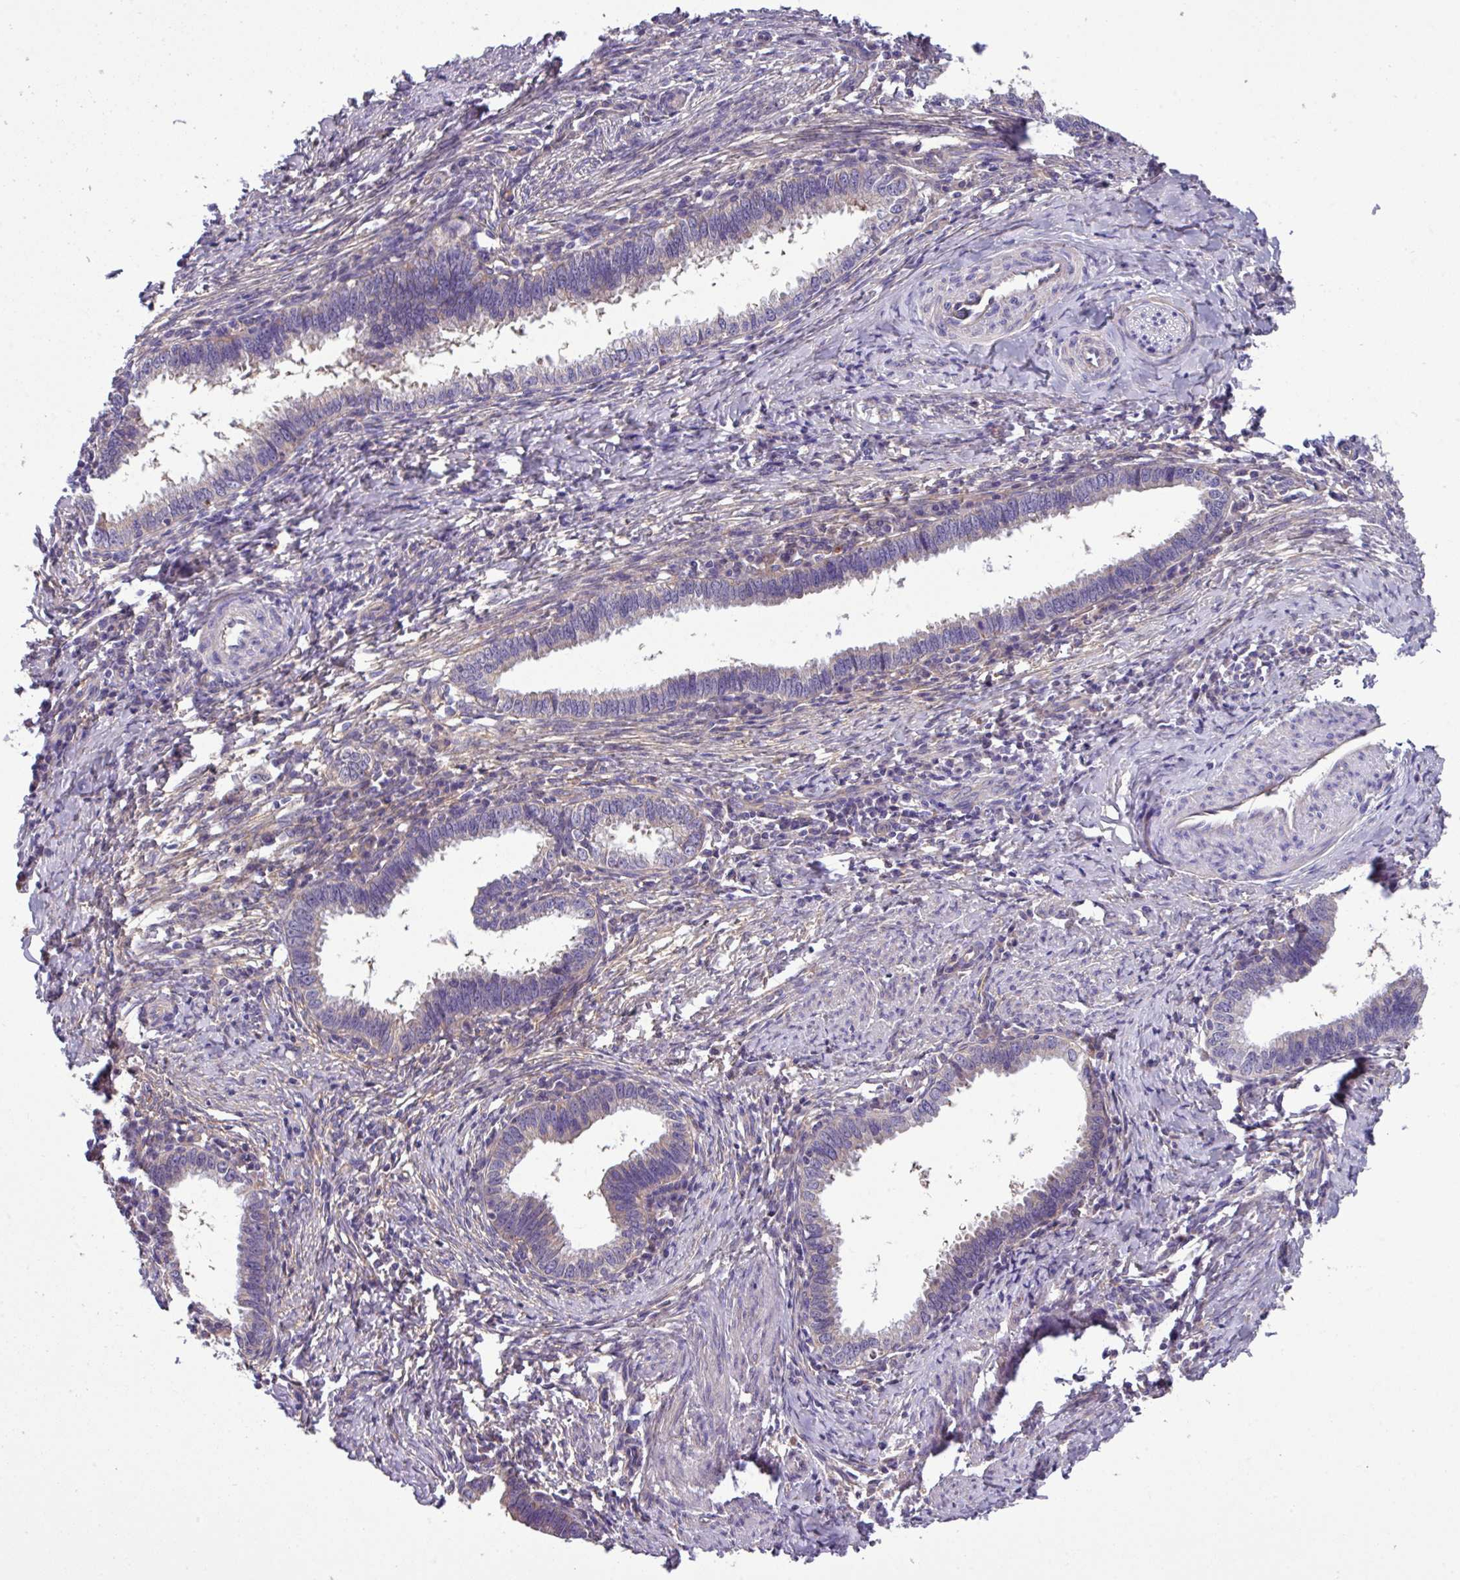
{"staining": {"intensity": "negative", "quantity": "none", "location": "none"}, "tissue": "cervical cancer", "cell_type": "Tumor cells", "image_type": "cancer", "snomed": [{"axis": "morphology", "description": "Adenocarcinoma, NOS"}, {"axis": "topography", "description": "Cervix"}], "caption": "An immunohistochemistry (IHC) micrograph of cervical cancer (adenocarcinoma) is shown. There is no staining in tumor cells of cervical cancer (adenocarcinoma).", "gene": "SLC23A2", "patient": {"sex": "female", "age": 36}}